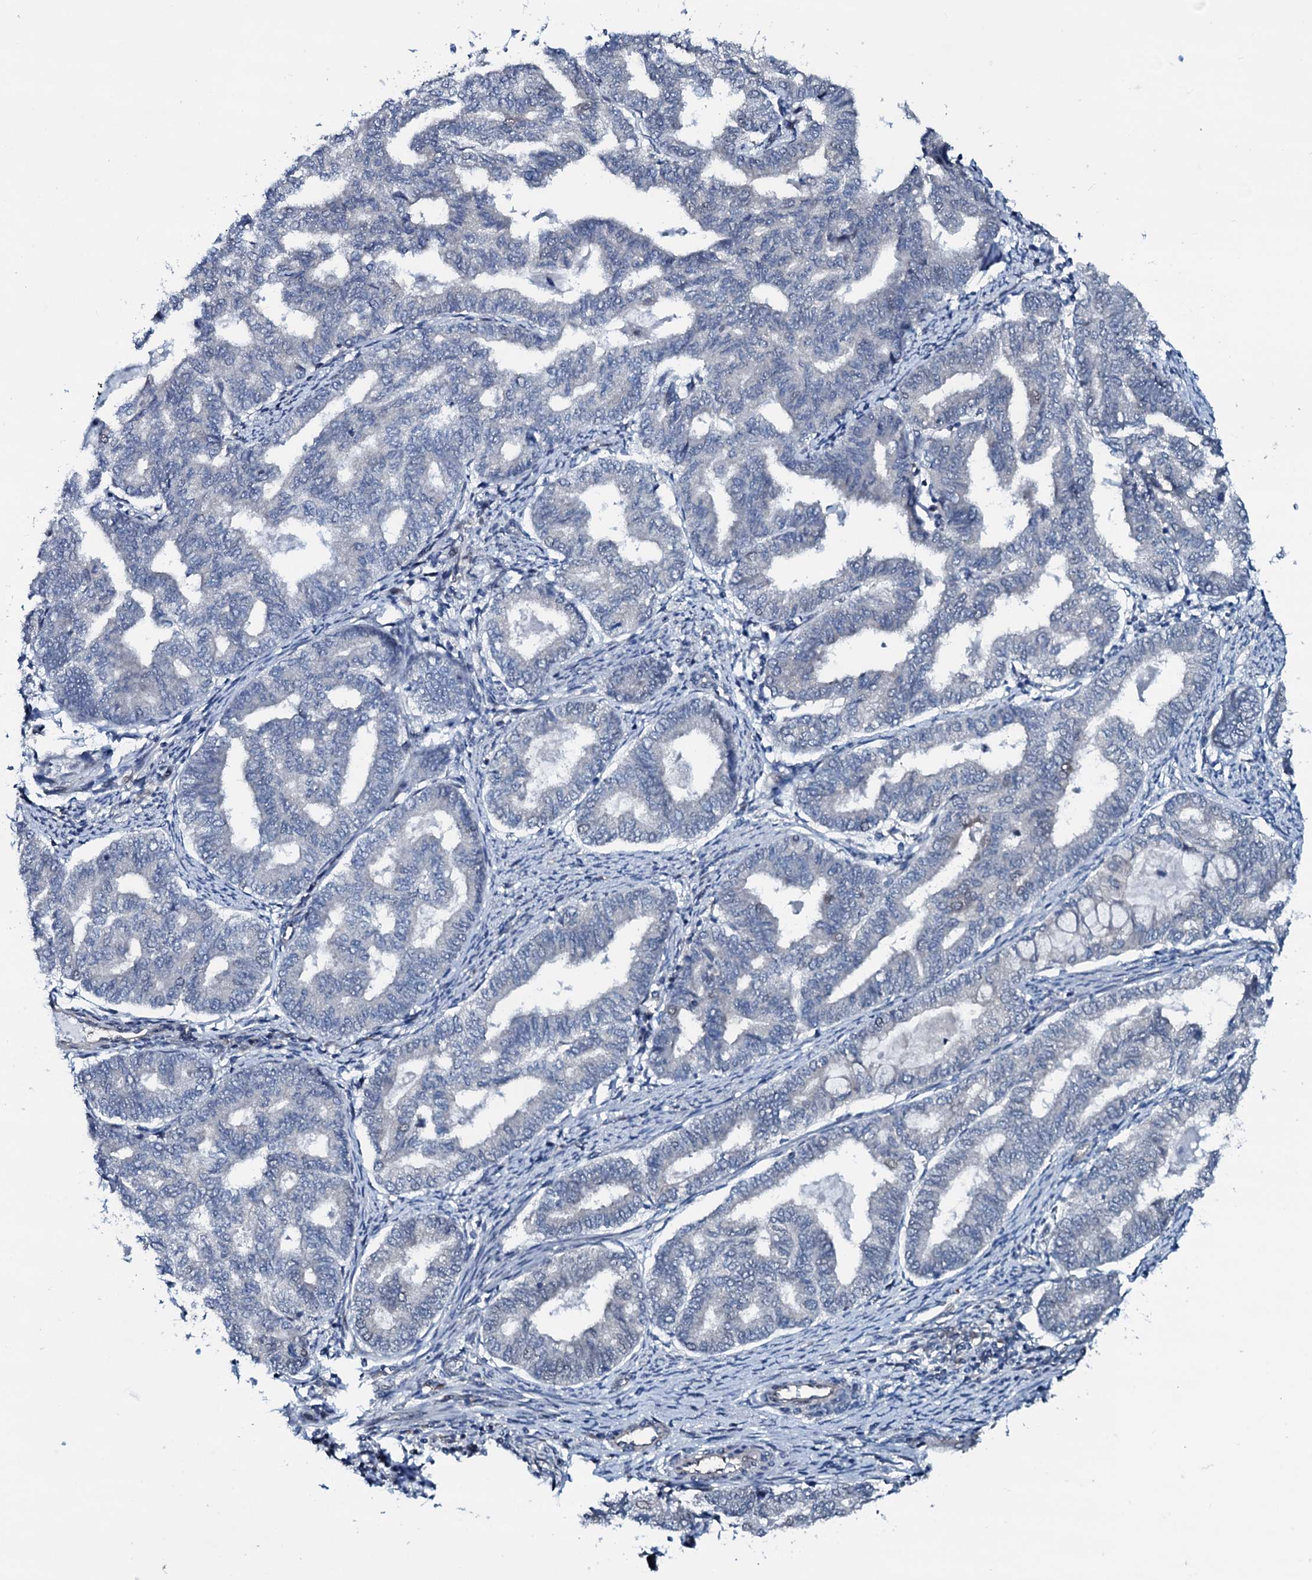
{"staining": {"intensity": "negative", "quantity": "none", "location": "none"}, "tissue": "endometrial cancer", "cell_type": "Tumor cells", "image_type": "cancer", "snomed": [{"axis": "morphology", "description": "Adenocarcinoma, NOS"}, {"axis": "topography", "description": "Endometrium"}], "caption": "Immunohistochemistry (IHC) micrograph of neoplastic tissue: human endometrial cancer (adenocarcinoma) stained with DAB (3,3'-diaminobenzidine) exhibits no significant protein staining in tumor cells.", "gene": "OGFOD2", "patient": {"sex": "female", "age": 79}}